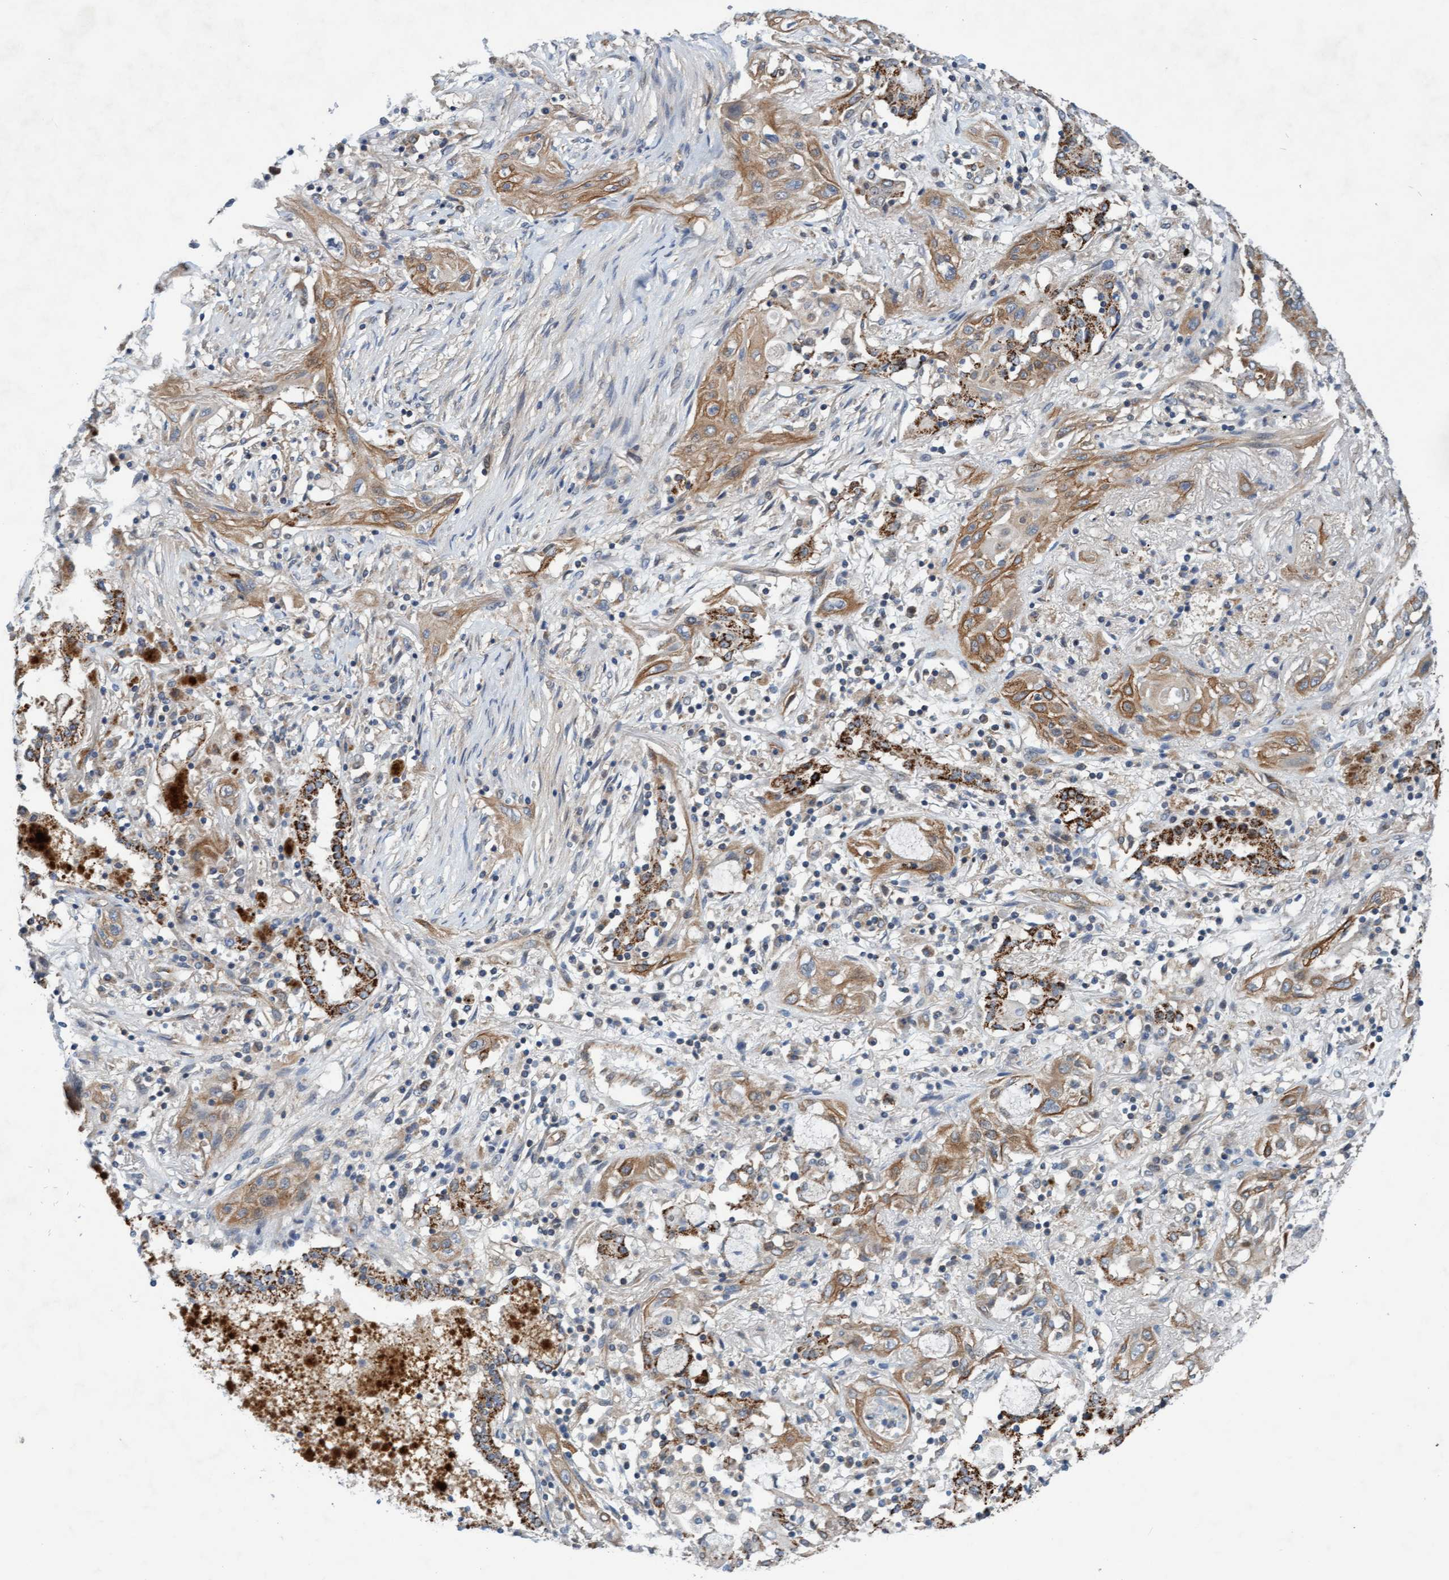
{"staining": {"intensity": "moderate", "quantity": ">75%", "location": "cytoplasmic/membranous"}, "tissue": "lung cancer", "cell_type": "Tumor cells", "image_type": "cancer", "snomed": [{"axis": "morphology", "description": "Squamous cell carcinoma, NOS"}, {"axis": "topography", "description": "Lung"}], "caption": "An immunohistochemistry micrograph of tumor tissue is shown. Protein staining in brown labels moderate cytoplasmic/membranous positivity in lung squamous cell carcinoma within tumor cells. Immunohistochemistry (ihc) stains the protein in brown and the nuclei are stained blue.", "gene": "ZNF566", "patient": {"sex": "female", "age": 47}}